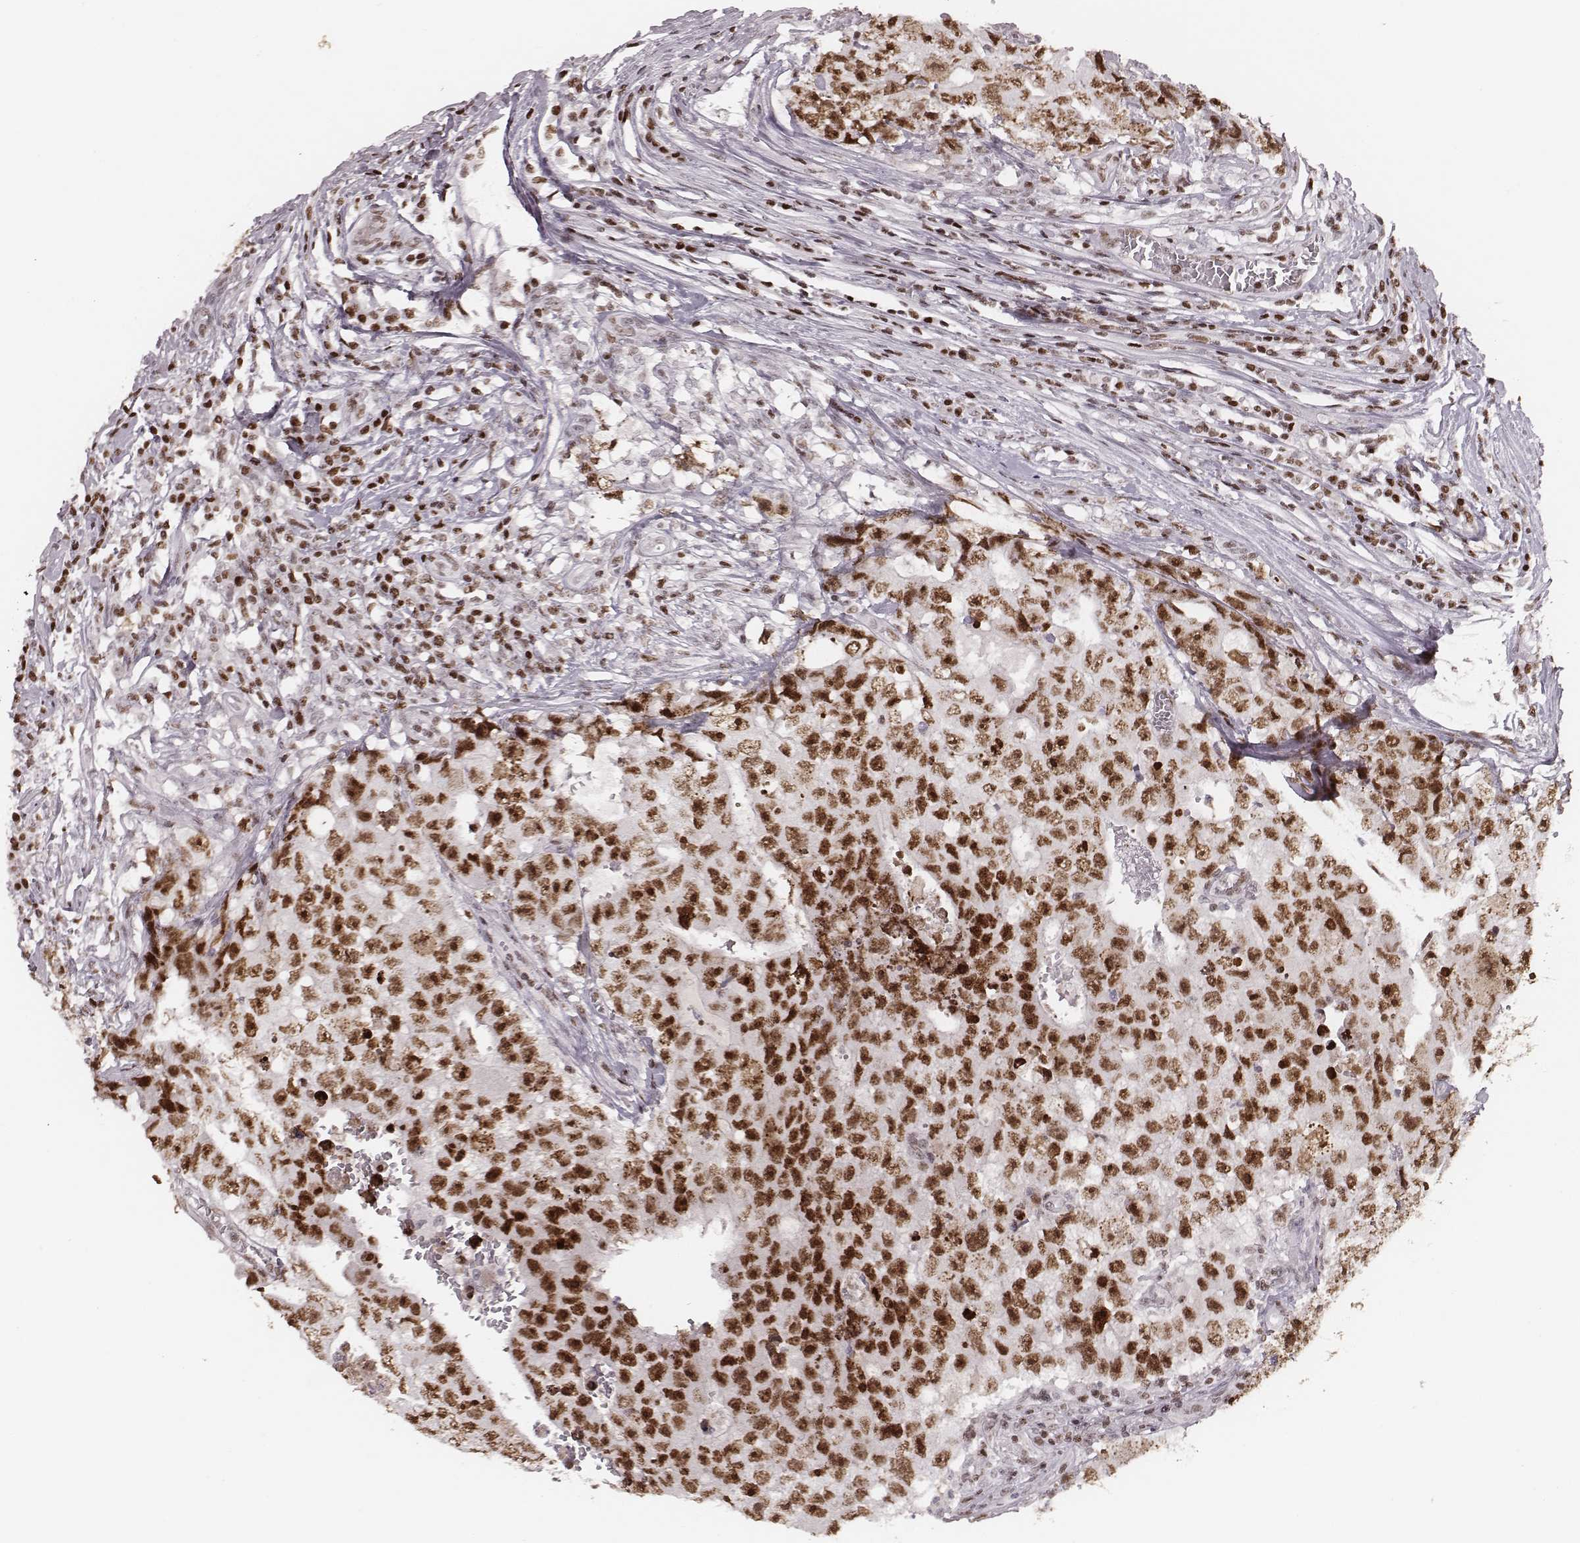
{"staining": {"intensity": "strong", "quantity": ">75%", "location": "nuclear"}, "tissue": "testis cancer", "cell_type": "Tumor cells", "image_type": "cancer", "snomed": [{"axis": "morphology", "description": "Carcinoma, Embryonal, NOS"}, {"axis": "topography", "description": "Testis"}], "caption": "Immunohistochemistry (IHC) histopathology image of testis cancer (embryonal carcinoma) stained for a protein (brown), which shows high levels of strong nuclear staining in approximately >75% of tumor cells.", "gene": "PARP1", "patient": {"sex": "male", "age": 36}}